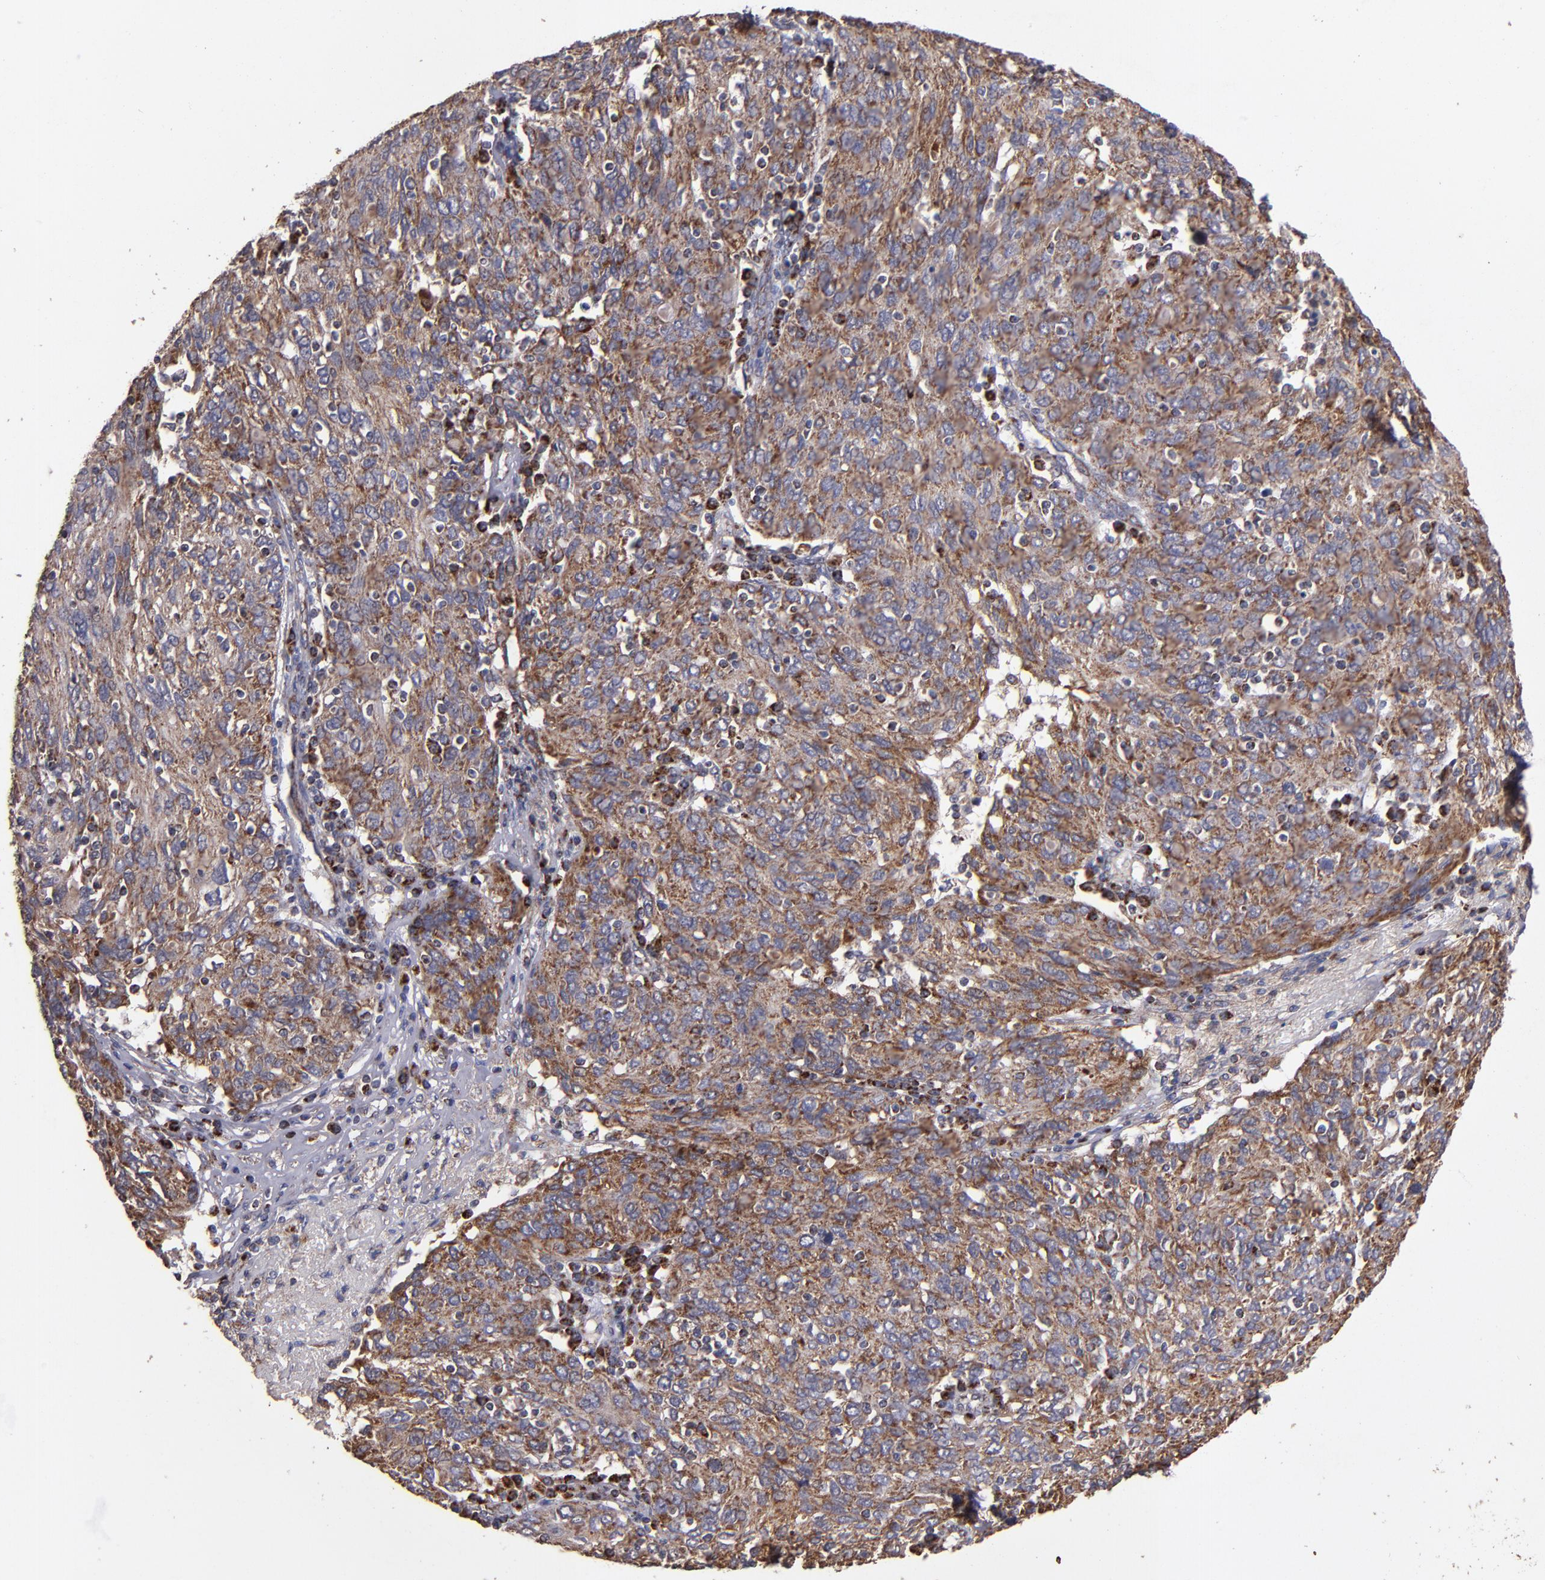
{"staining": {"intensity": "moderate", "quantity": ">75%", "location": "cytoplasmic/membranous"}, "tissue": "ovarian cancer", "cell_type": "Tumor cells", "image_type": "cancer", "snomed": [{"axis": "morphology", "description": "Carcinoma, endometroid"}, {"axis": "topography", "description": "Ovary"}], "caption": "Immunohistochemistry (IHC) image of neoplastic tissue: human ovarian cancer stained using IHC reveals medium levels of moderate protein expression localized specifically in the cytoplasmic/membranous of tumor cells, appearing as a cytoplasmic/membranous brown color.", "gene": "TIMM9", "patient": {"sex": "female", "age": 50}}